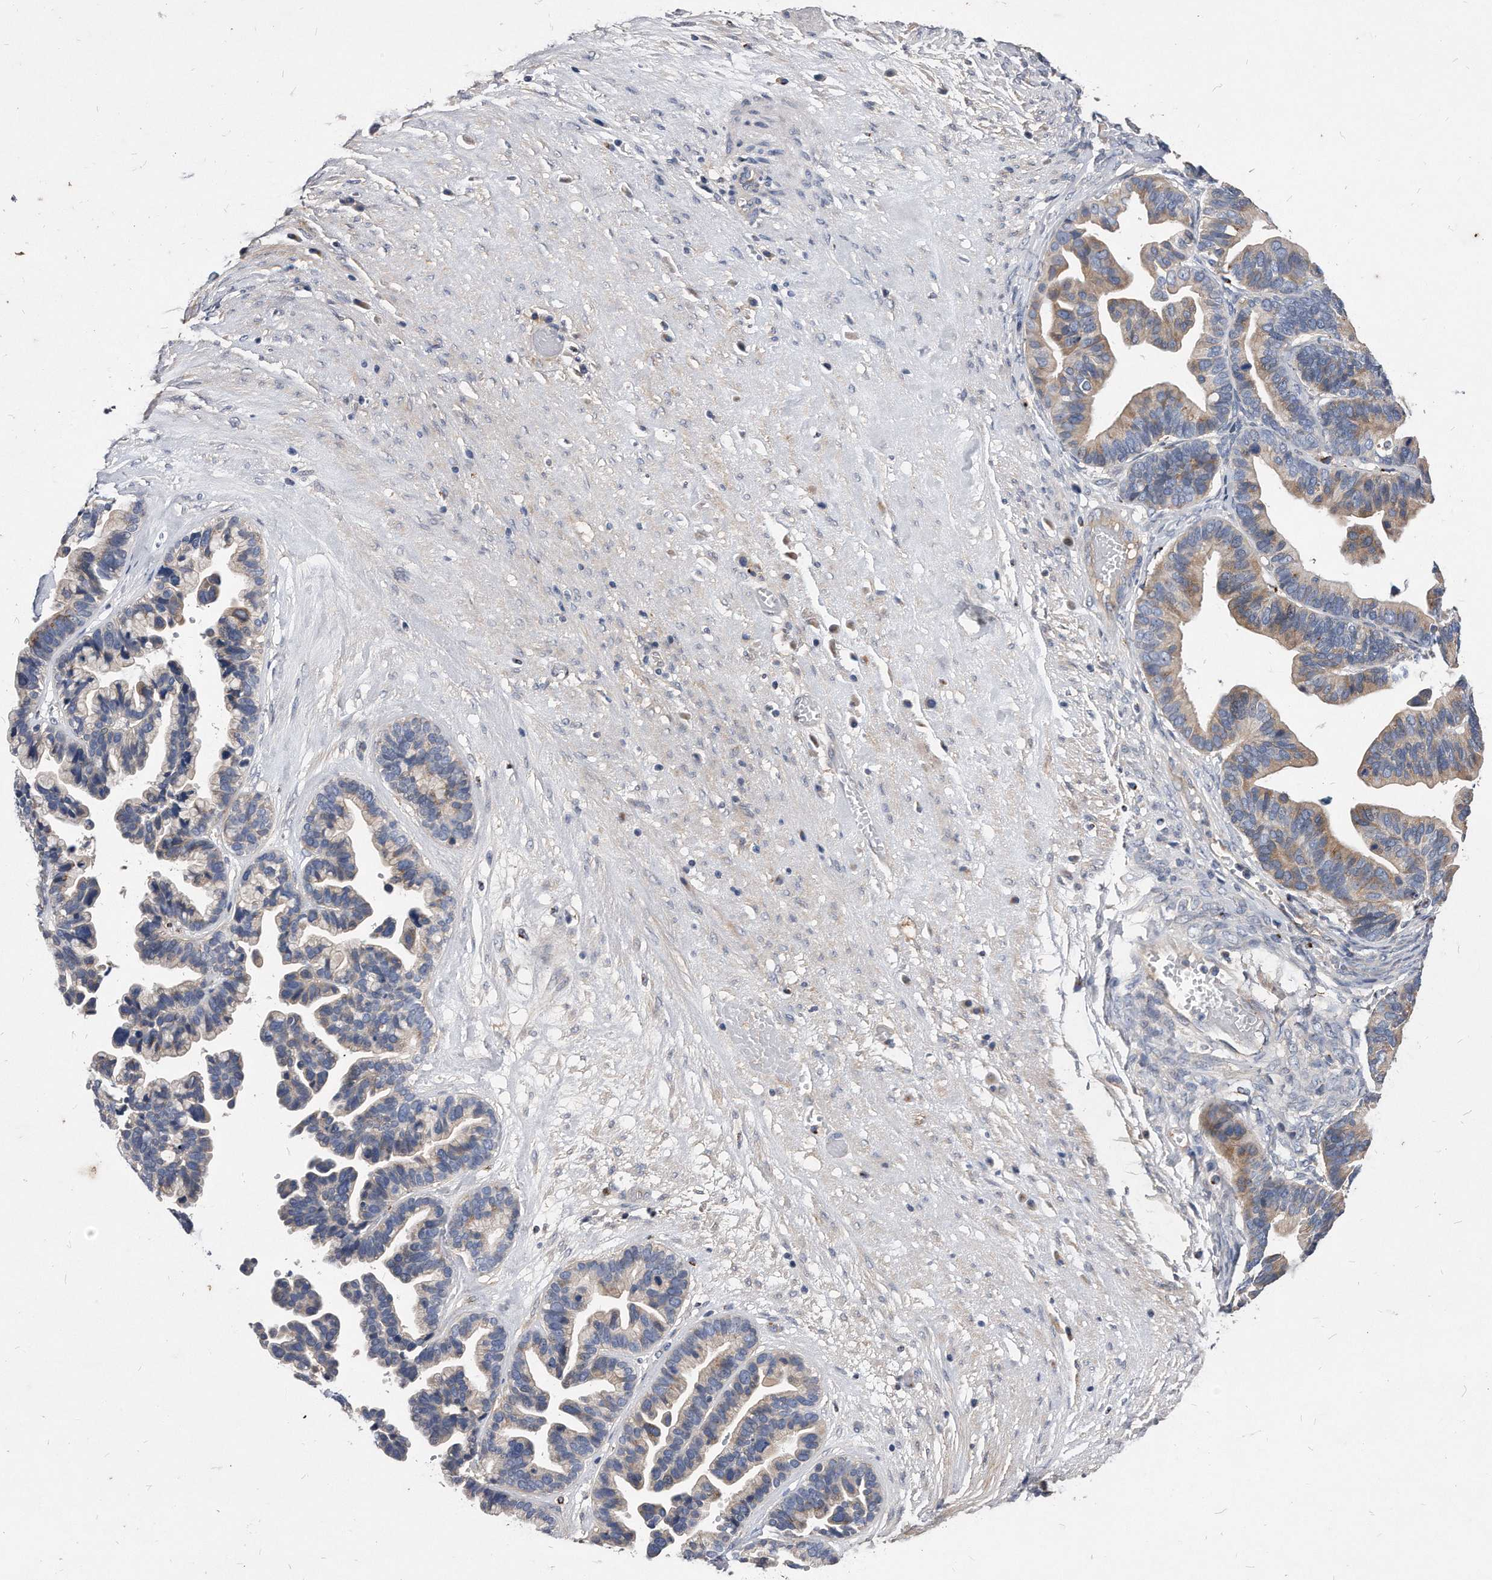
{"staining": {"intensity": "moderate", "quantity": "25%-75%", "location": "cytoplasmic/membranous"}, "tissue": "ovarian cancer", "cell_type": "Tumor cells", "image_type": "cancer", "snomed": [{"axis": "morphology", "description": "Cystadenocarcinoma, serous, NOS"}, {"axis": "topography", "description": "Ovary"}], "caption": "A brown stain shows moderate cytoplasmic/membranous positivity of a protein in human serous cystadenocarcinoma (ovarian) tumor cells. The staining was performed using DAB to visualize the protein expression in brown, while the nuclei were stained in blue with hematoxylin (Magnification: 20x).", "gene": "MGAT4A", "patient": {"sex": "female", "age": 56}}